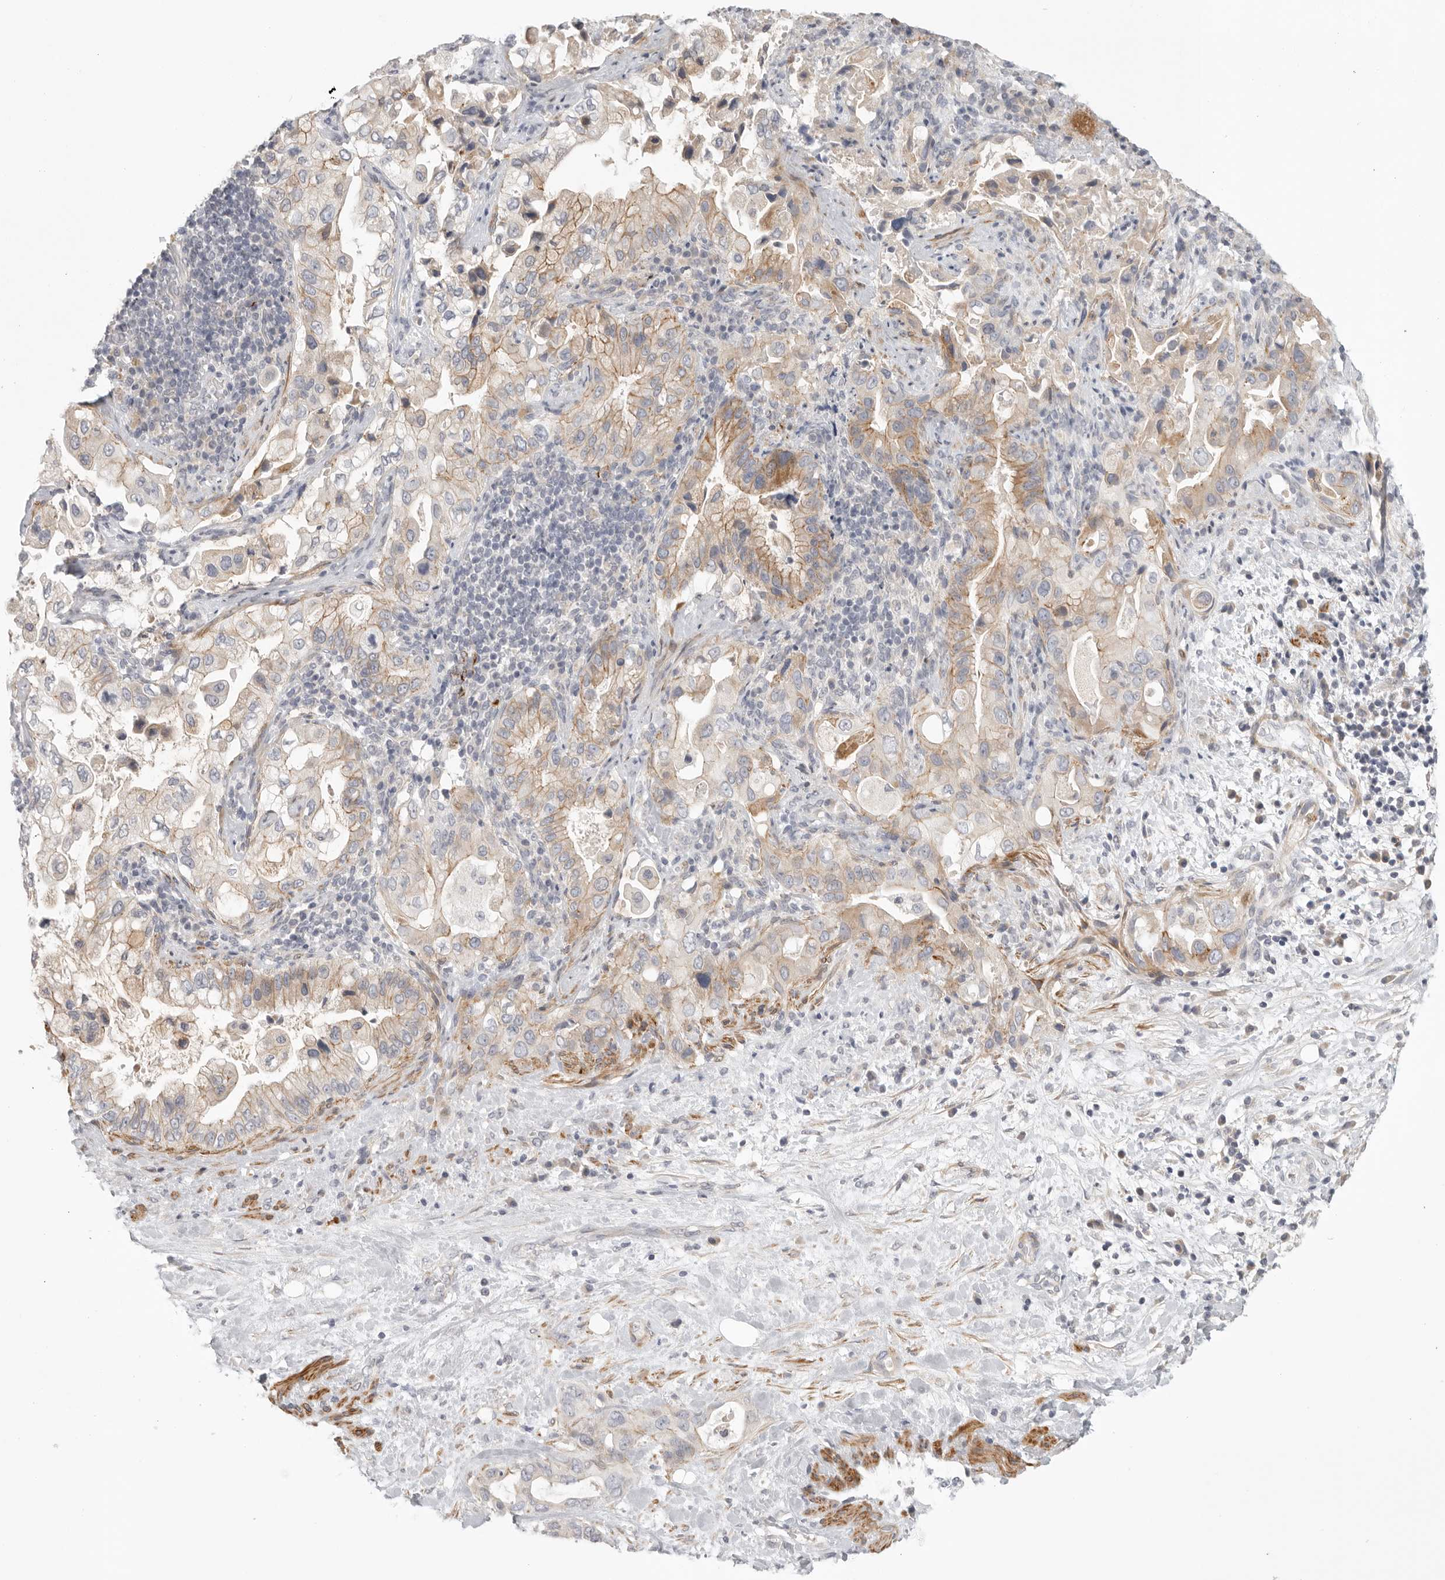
{"staining": {"intensity": "weak", "quantity": "<25%", "location": "cytoplasmic/membranous"}, "tissue": "pancreatic cancer", "cell_type": "Tumor cells", "image_type": "cancer", "snomed": [{"axis": "morphology", "description": "Inflammation, NOS"}, {"axis": "morphology", "description": "Adenocarcinoma, NOS"}, {"axis": "topography", "description": "Pancreas"}], "caption": "Immunohistochemistry (IHC) of human adenocarcinoma (pancreatic) shows no staining in tumor cells.", "gene": "STAB2", "patient": {"sex": "female", "age": 56}}